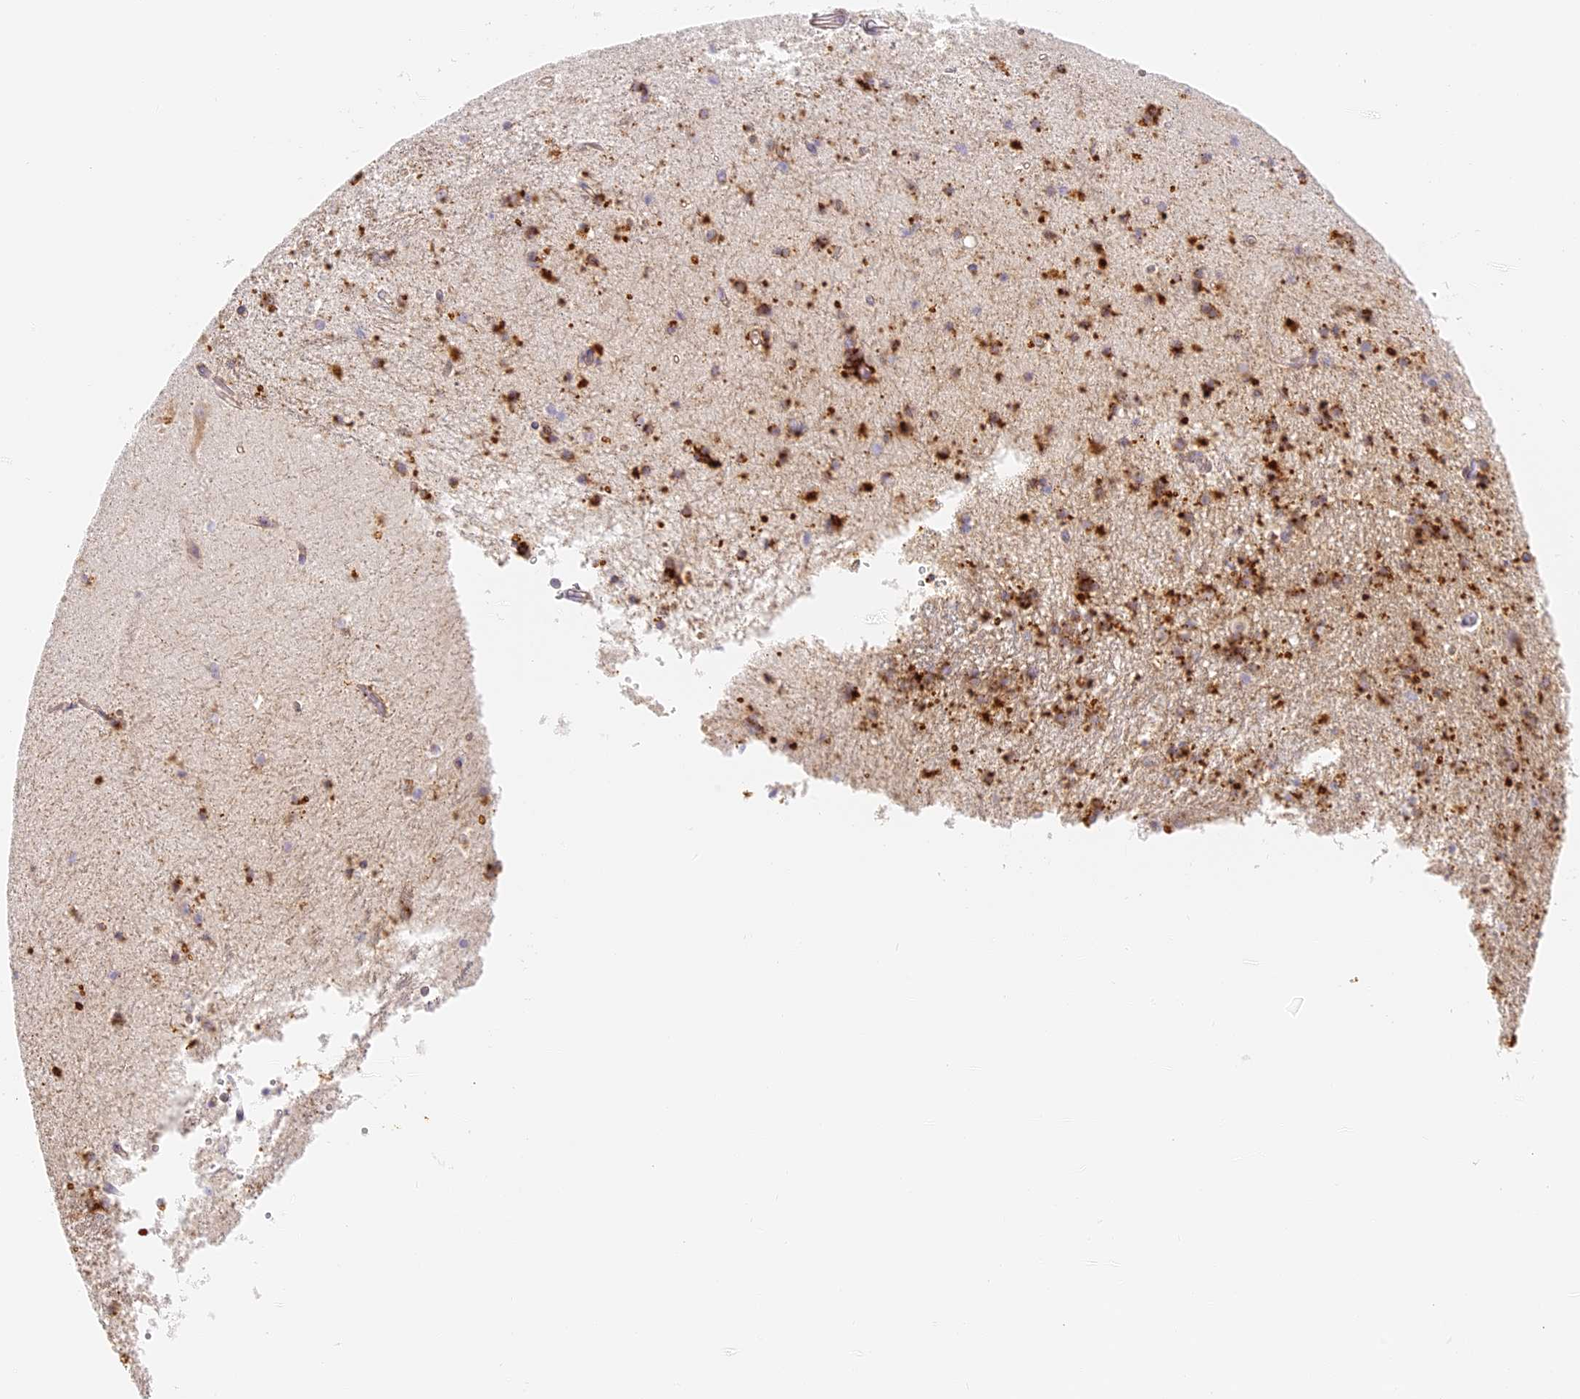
{"staining": {"intensity": "moderate", "quantity": ">75%", "location": "cytoplasmic/membranous"}, "tissue": "hippocampus", "cell_type": "Glial cells", "image_type": "normal", "snomed": [{"axis": "morphology", "description": "Normal tissue, NOS"}, {"axis": "topography", "description": "Hippocampus"}], "caption": "Immunohistochemistry (IHC) histopathology image of benign hippocampus stained for a protein (brown), which shows medium levels of moderate cytoplasmic/membranous expression in about >75% of glial cells.", "gene": "LAMP2", "patient": {"sex": "male", "age": 45}}